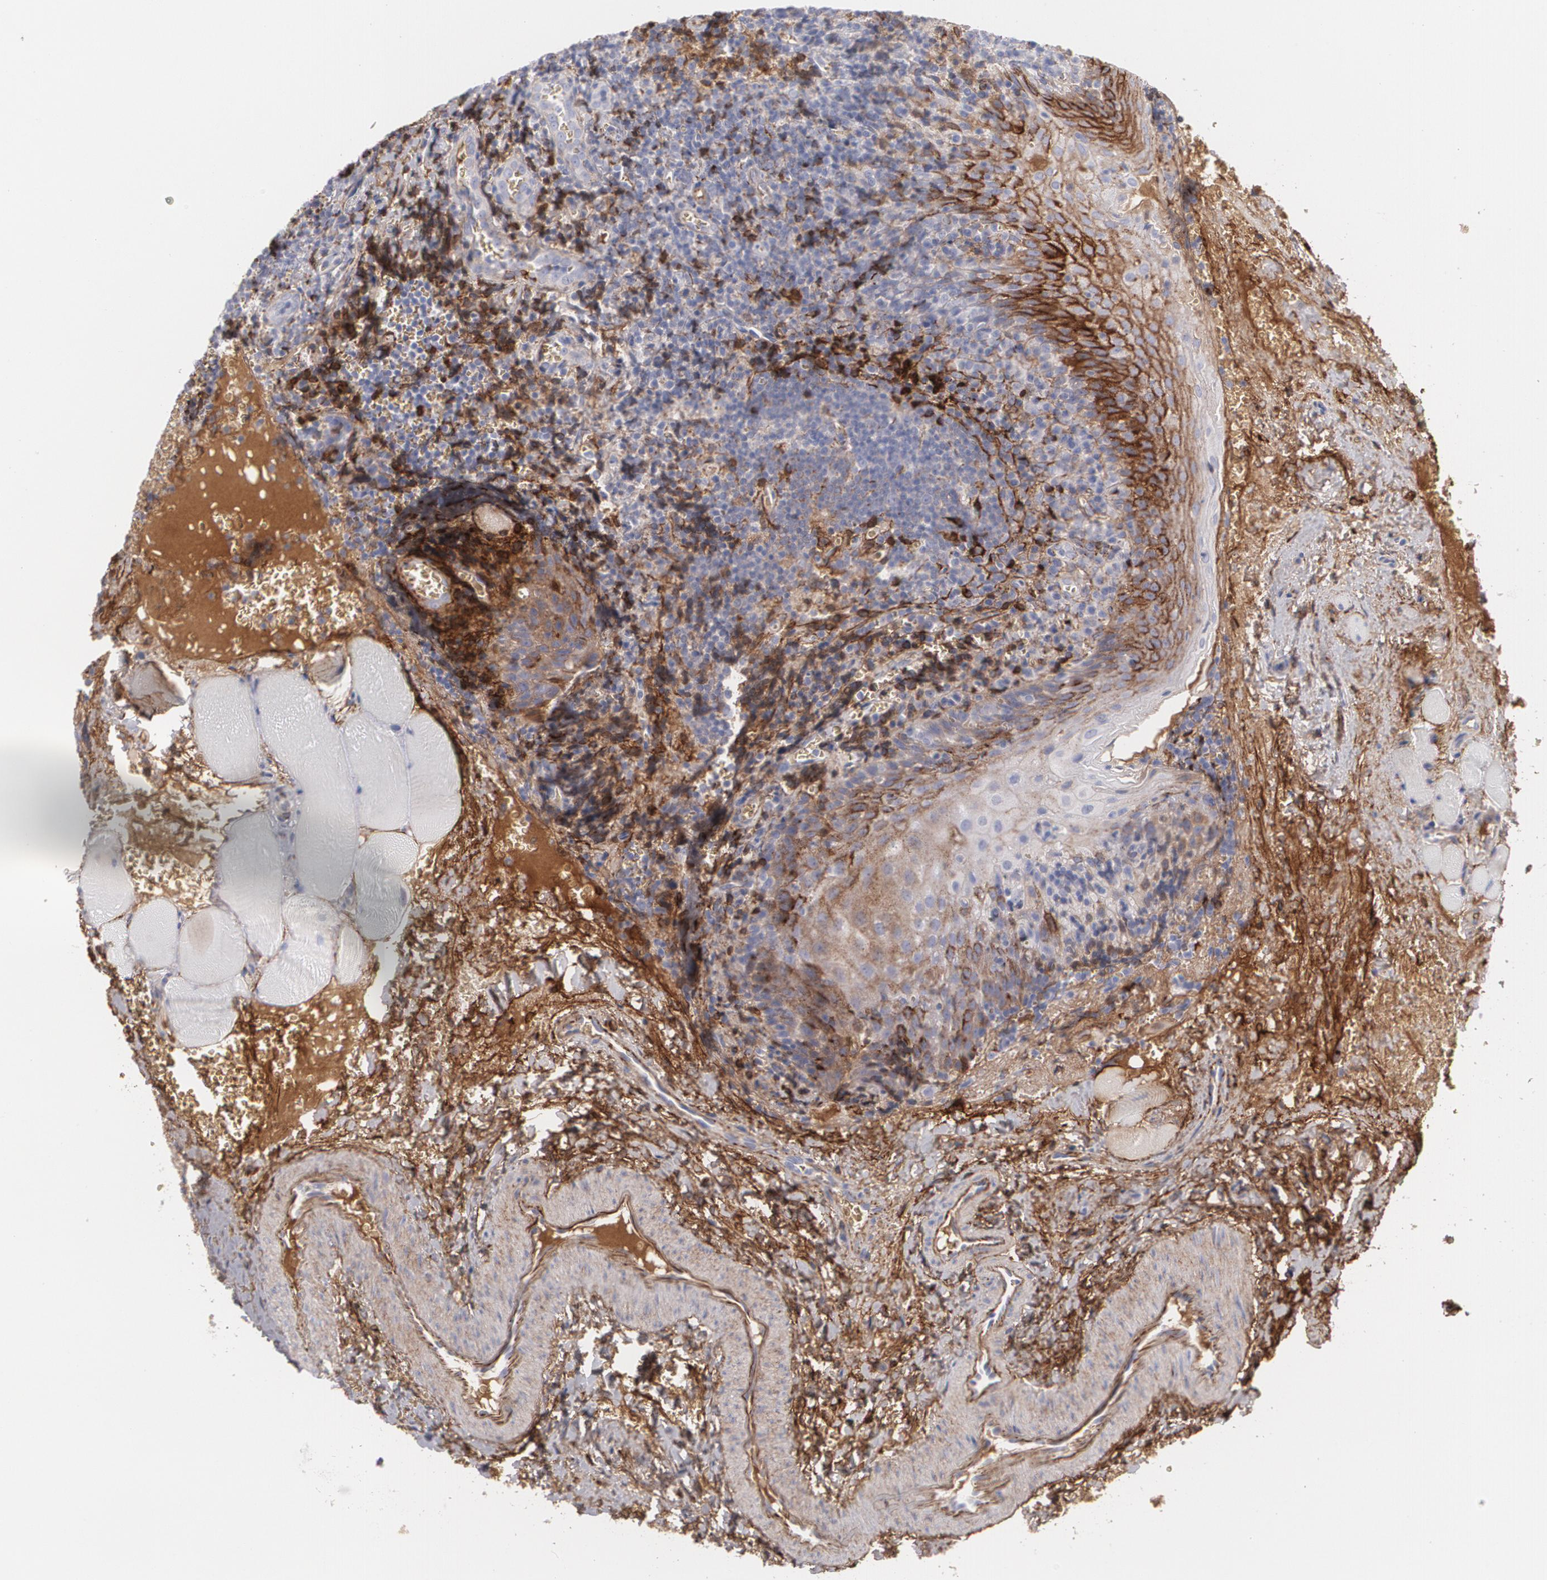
{"staining": {"intensity": "negative", "quantity": "none", "location": "none"}, "tissue": "tonsil", "cell_type": "Germinal center cells", "image_type": "normal", "snomed": [{"axis": "morphology", "description": "Normal tissue, NOS"}, {"axis": "topography", "description": "Tonsil"}], "caption": "Protein analysis of benign tonsil exhibits no significant positivity in germinal center cells.", "gene": "FBLN1", "patient": {"sex": "male", "age": 20}}